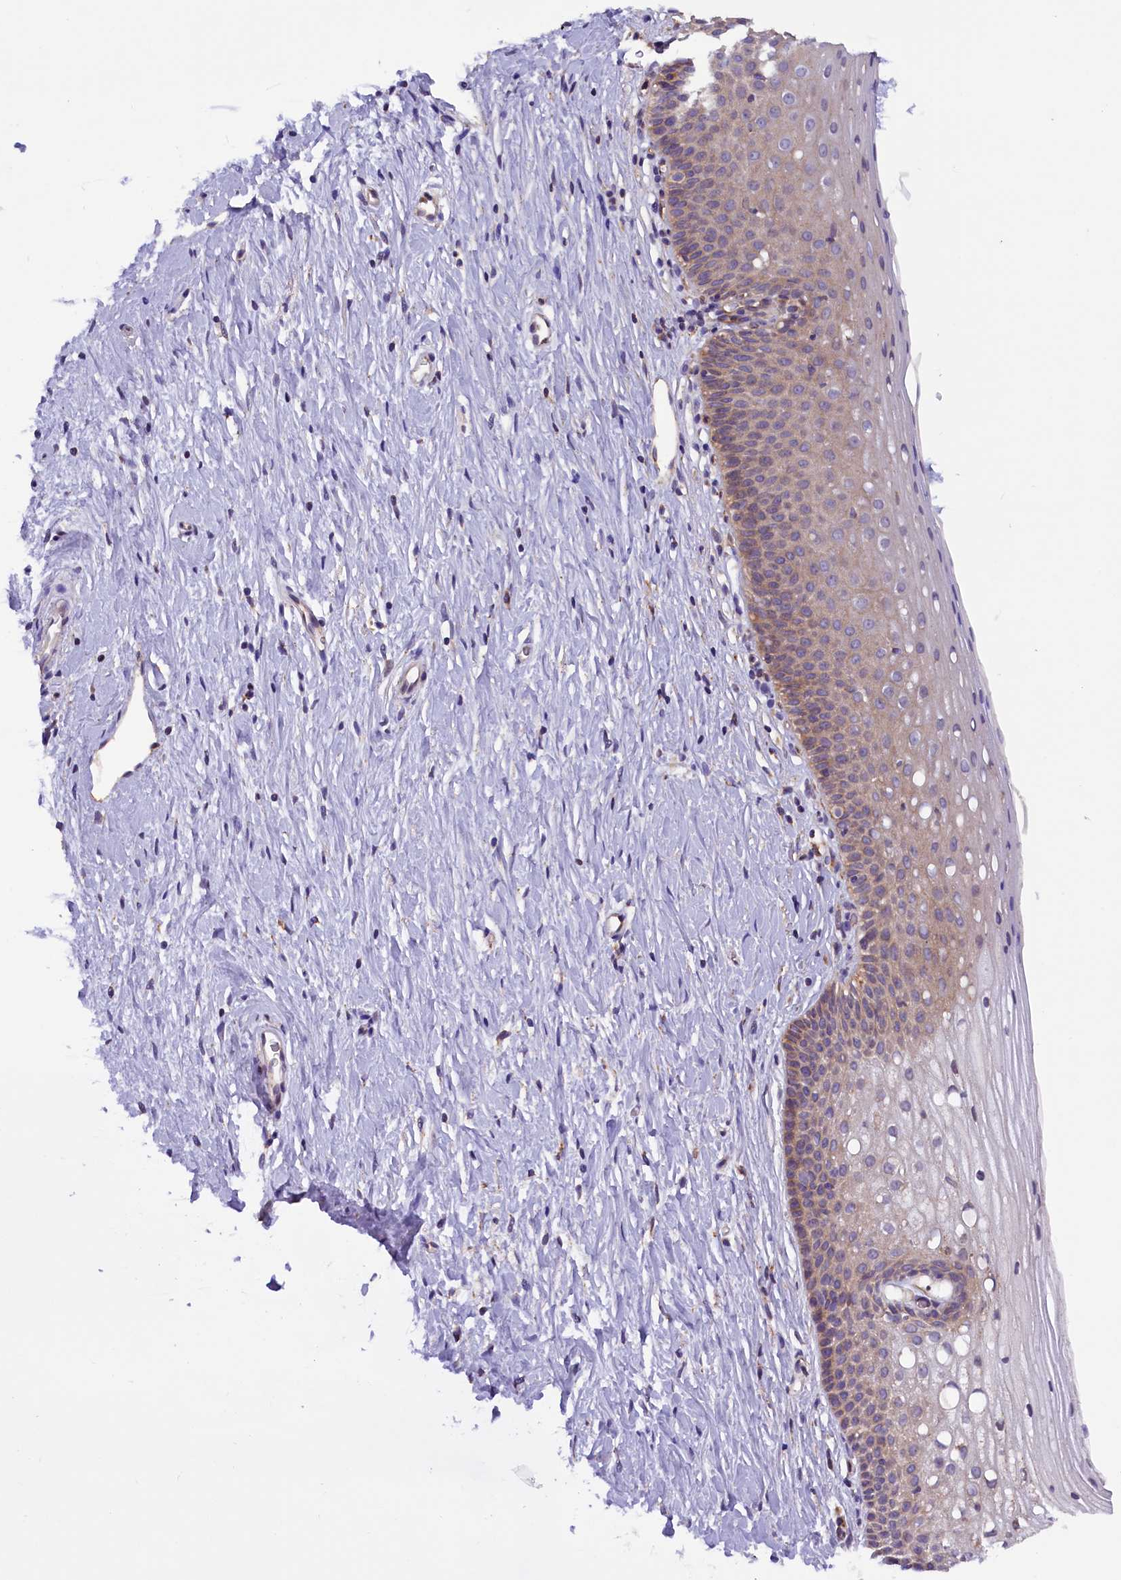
{"staining": {"intensity": "moderate", "quantity": ">75%", "location": "cytoplasmic/membranous"}, "tissue": "cervix", "cell_type": "Glandular cells", "image_type": "normal", "snomed": [{"axis": "morphology", "description": "Normal tissue, NOS"}, {"axis": "topography", "description": "Cervix"}], "caption": "Immunohistochemical staining of unremarkable human cervix displays medium levels of moderate cytoplasmic/membranous staining in about >75% of glandular cells. The staining is performed using DAB (3,3'-diaminobenzidine) brown chromogen to label protein expression. The nuclei are counter-stained blue using hematoxylin.", "gene": "DNAJB9", "patient": {"sex": "female", "age": 36}}